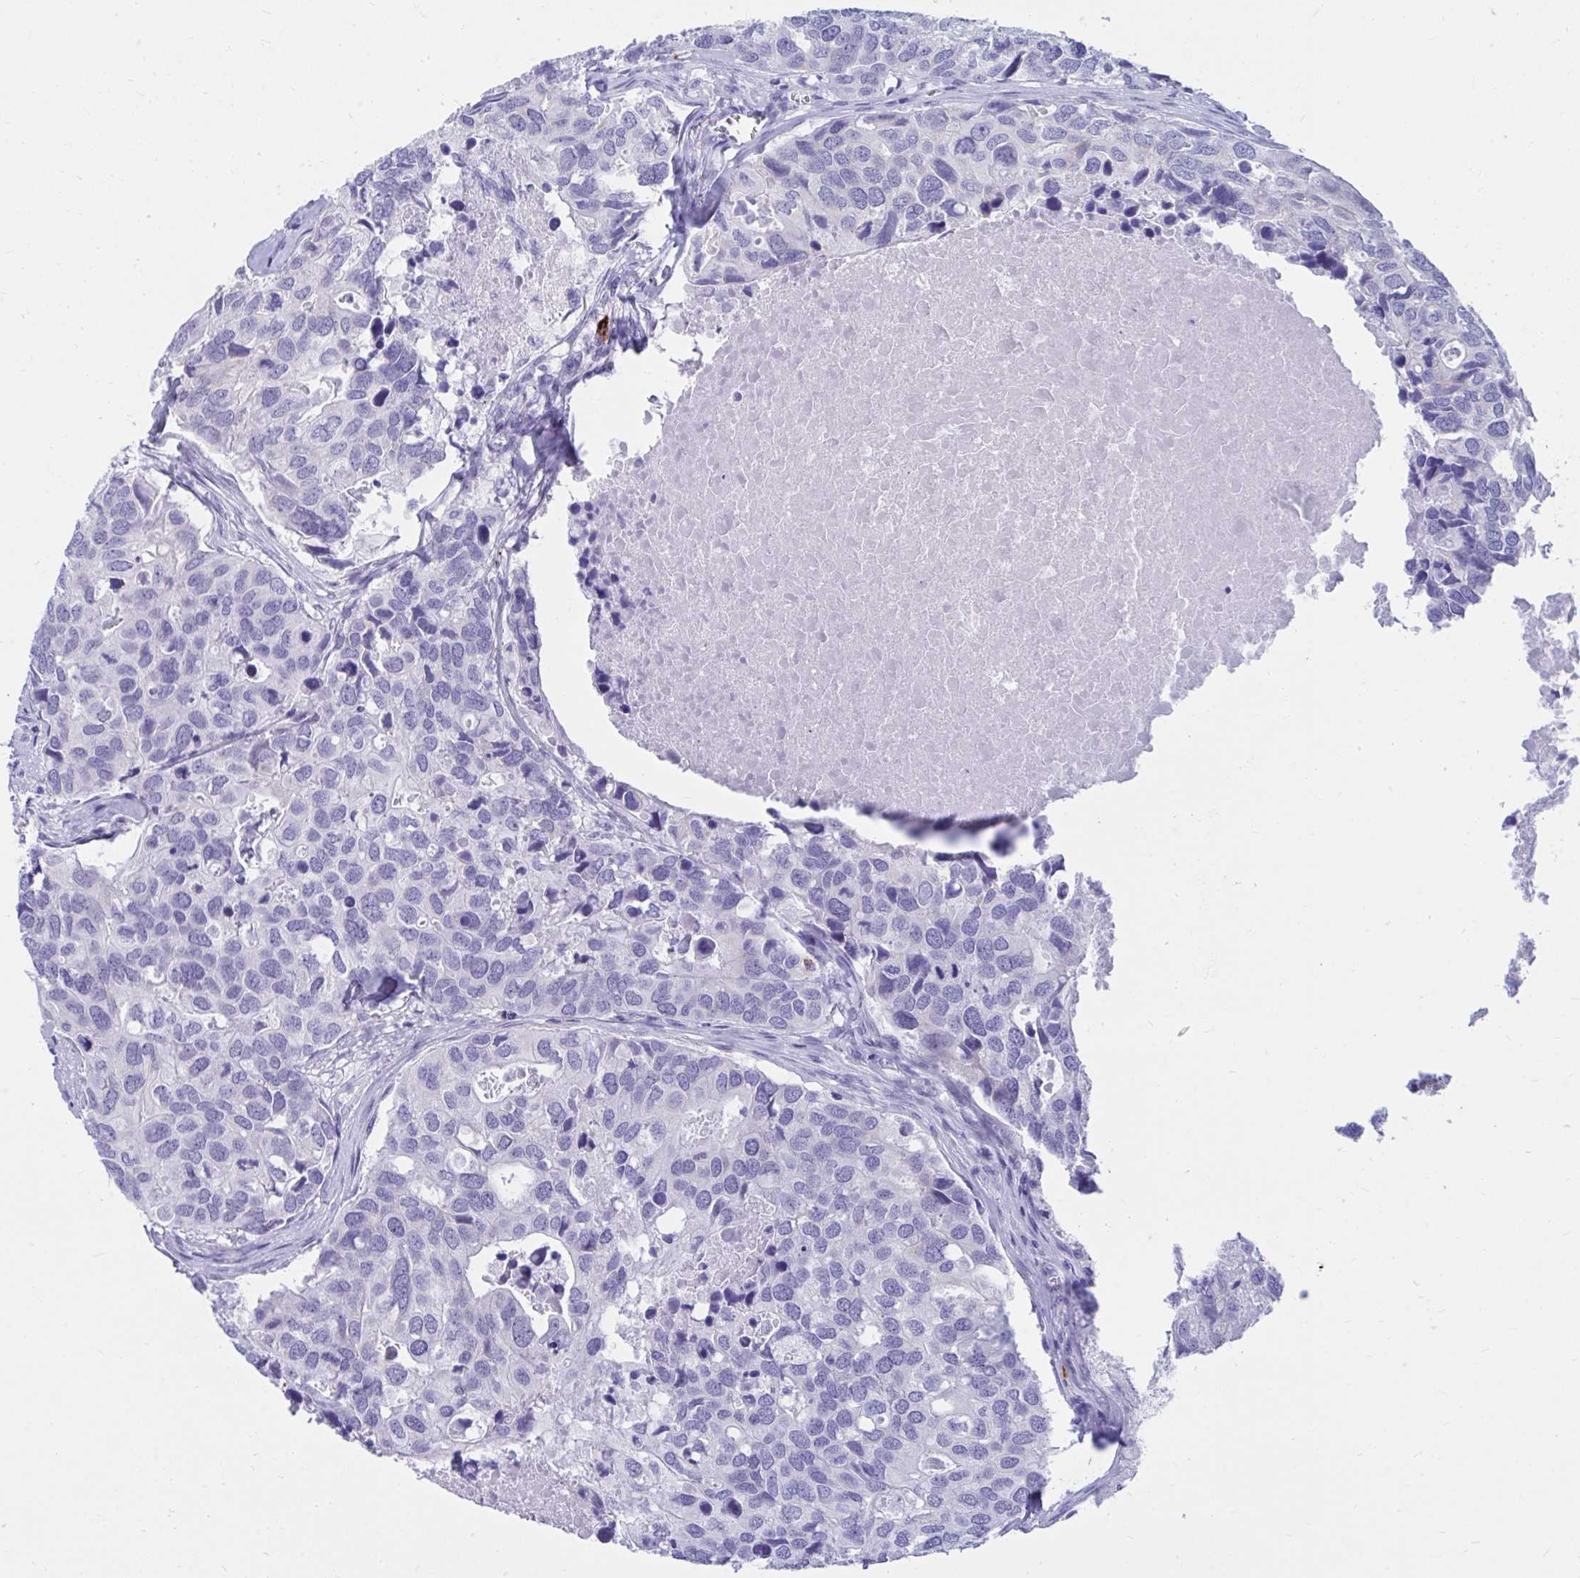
{"staining": {"intensity": "negative", "quantity": "none", "location": "none"}, "tissue": "breast cancer", "cell_type": "Tumor cells", "image_type": "cancer", "snomed": [{"axis": "morphology", "description": "Duct carcinoma"}, {"axis": "topography", "description": "Breast"}], "caption": "An immunohistochemistry image of breast invasive ductal carcinoma is shown. There is no staining in tumor cells of breast invasive ductal carcinoma.", "gene": "SHISA8", "patient": {"sex": "female", "age": 83}}